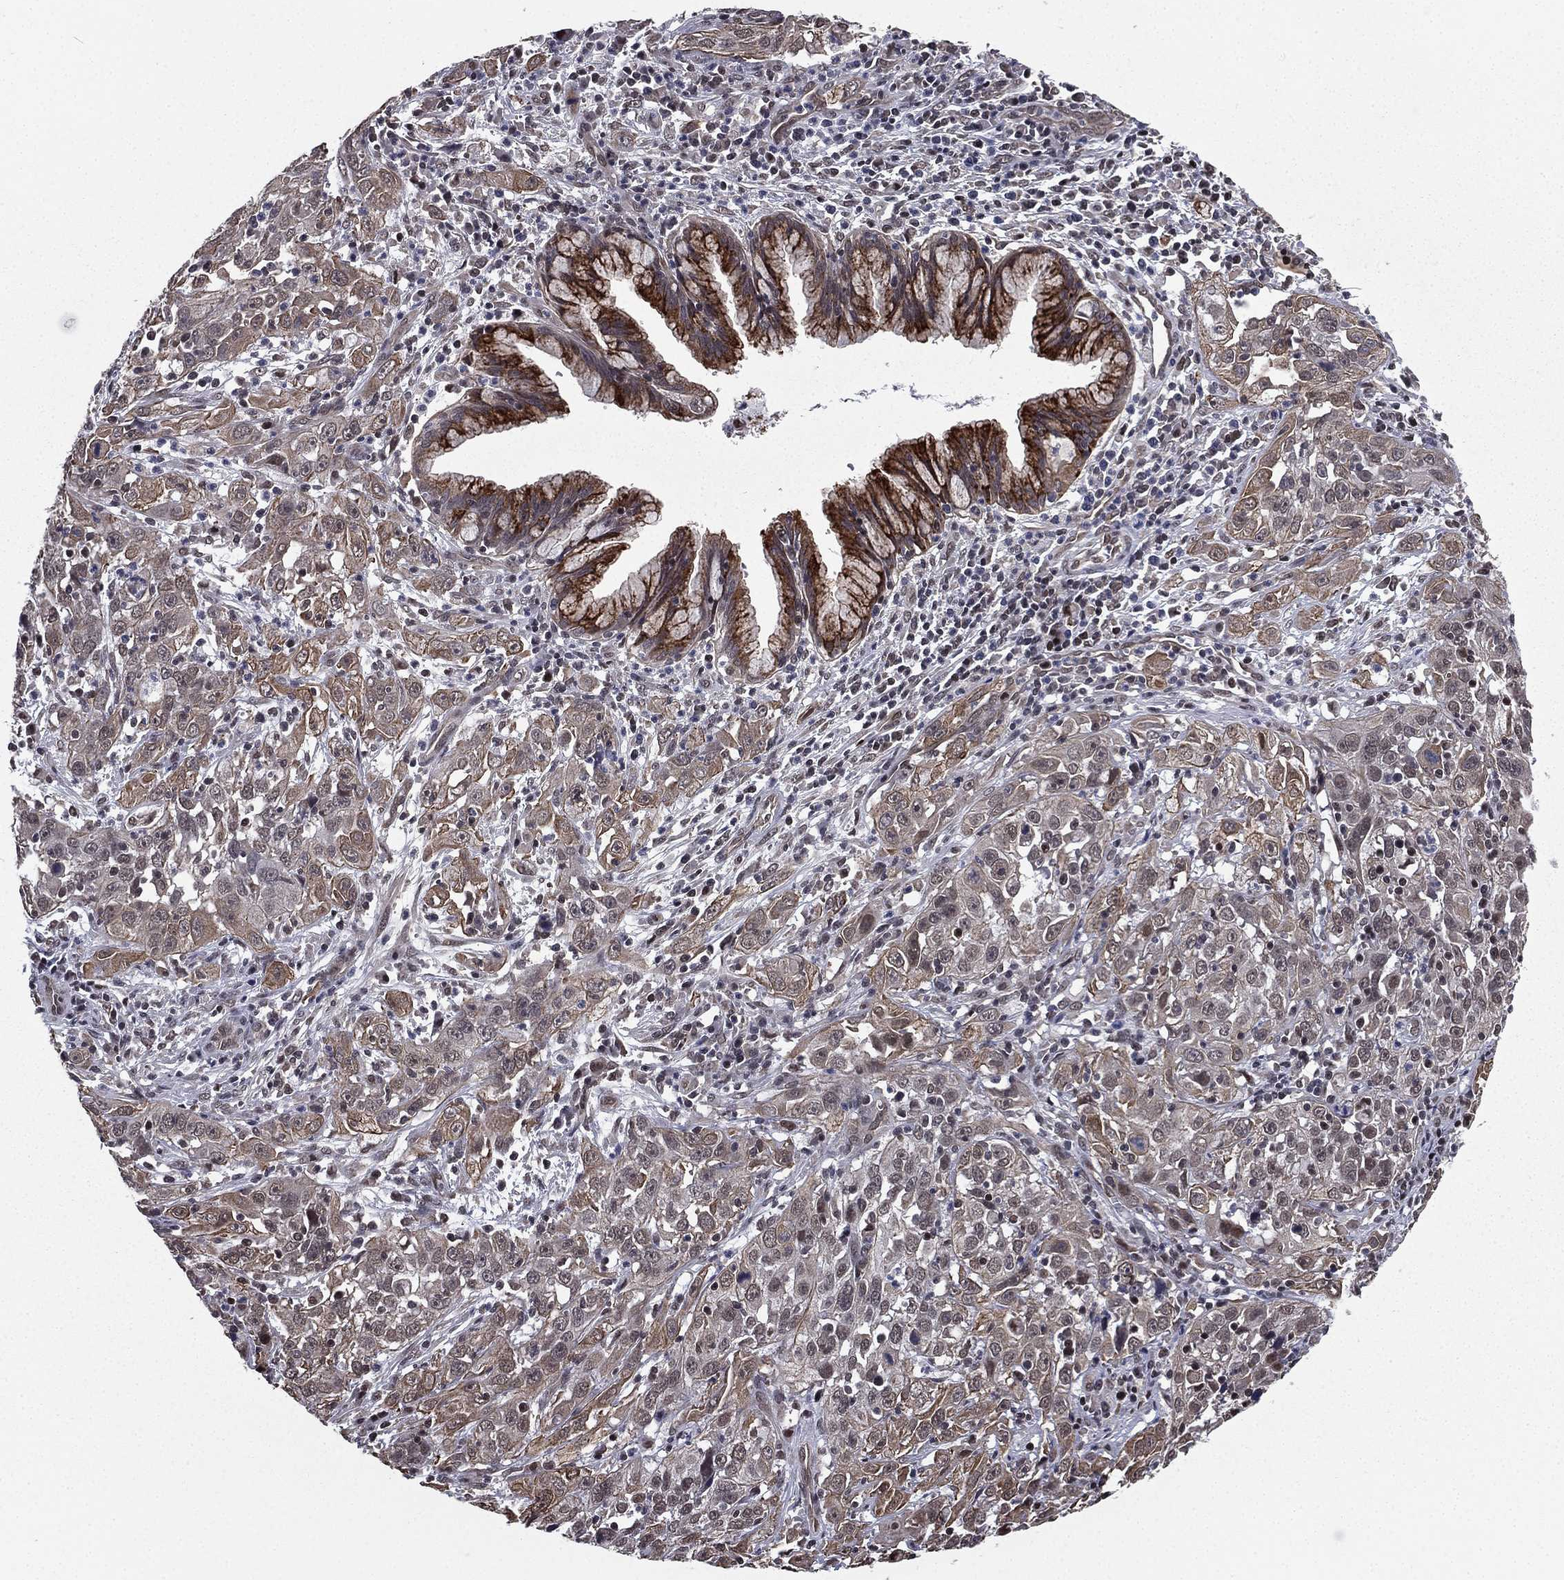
{"staining": {"intensity": "moderate", "quantity": "<25%", "location": "cytoplasmic/membranous"}, "tissue": "cervical cancer", "cell_type": "Tumor cells", "image_type": "cancer", "snomed": [{"axis": "morphology", "description": "Squamous cell carcinoma, NOS"}, {"axis": "topography", "description": "Cervix"}], "caption": "Cervical squamous cell carcinoma stained with immunohistochemistry (IHC) displays moderate cytoplasmic/membranous staining in about <25% of tumor cells.", "gene": "RARB", "patient": {"sex": "female", "age": 32}}